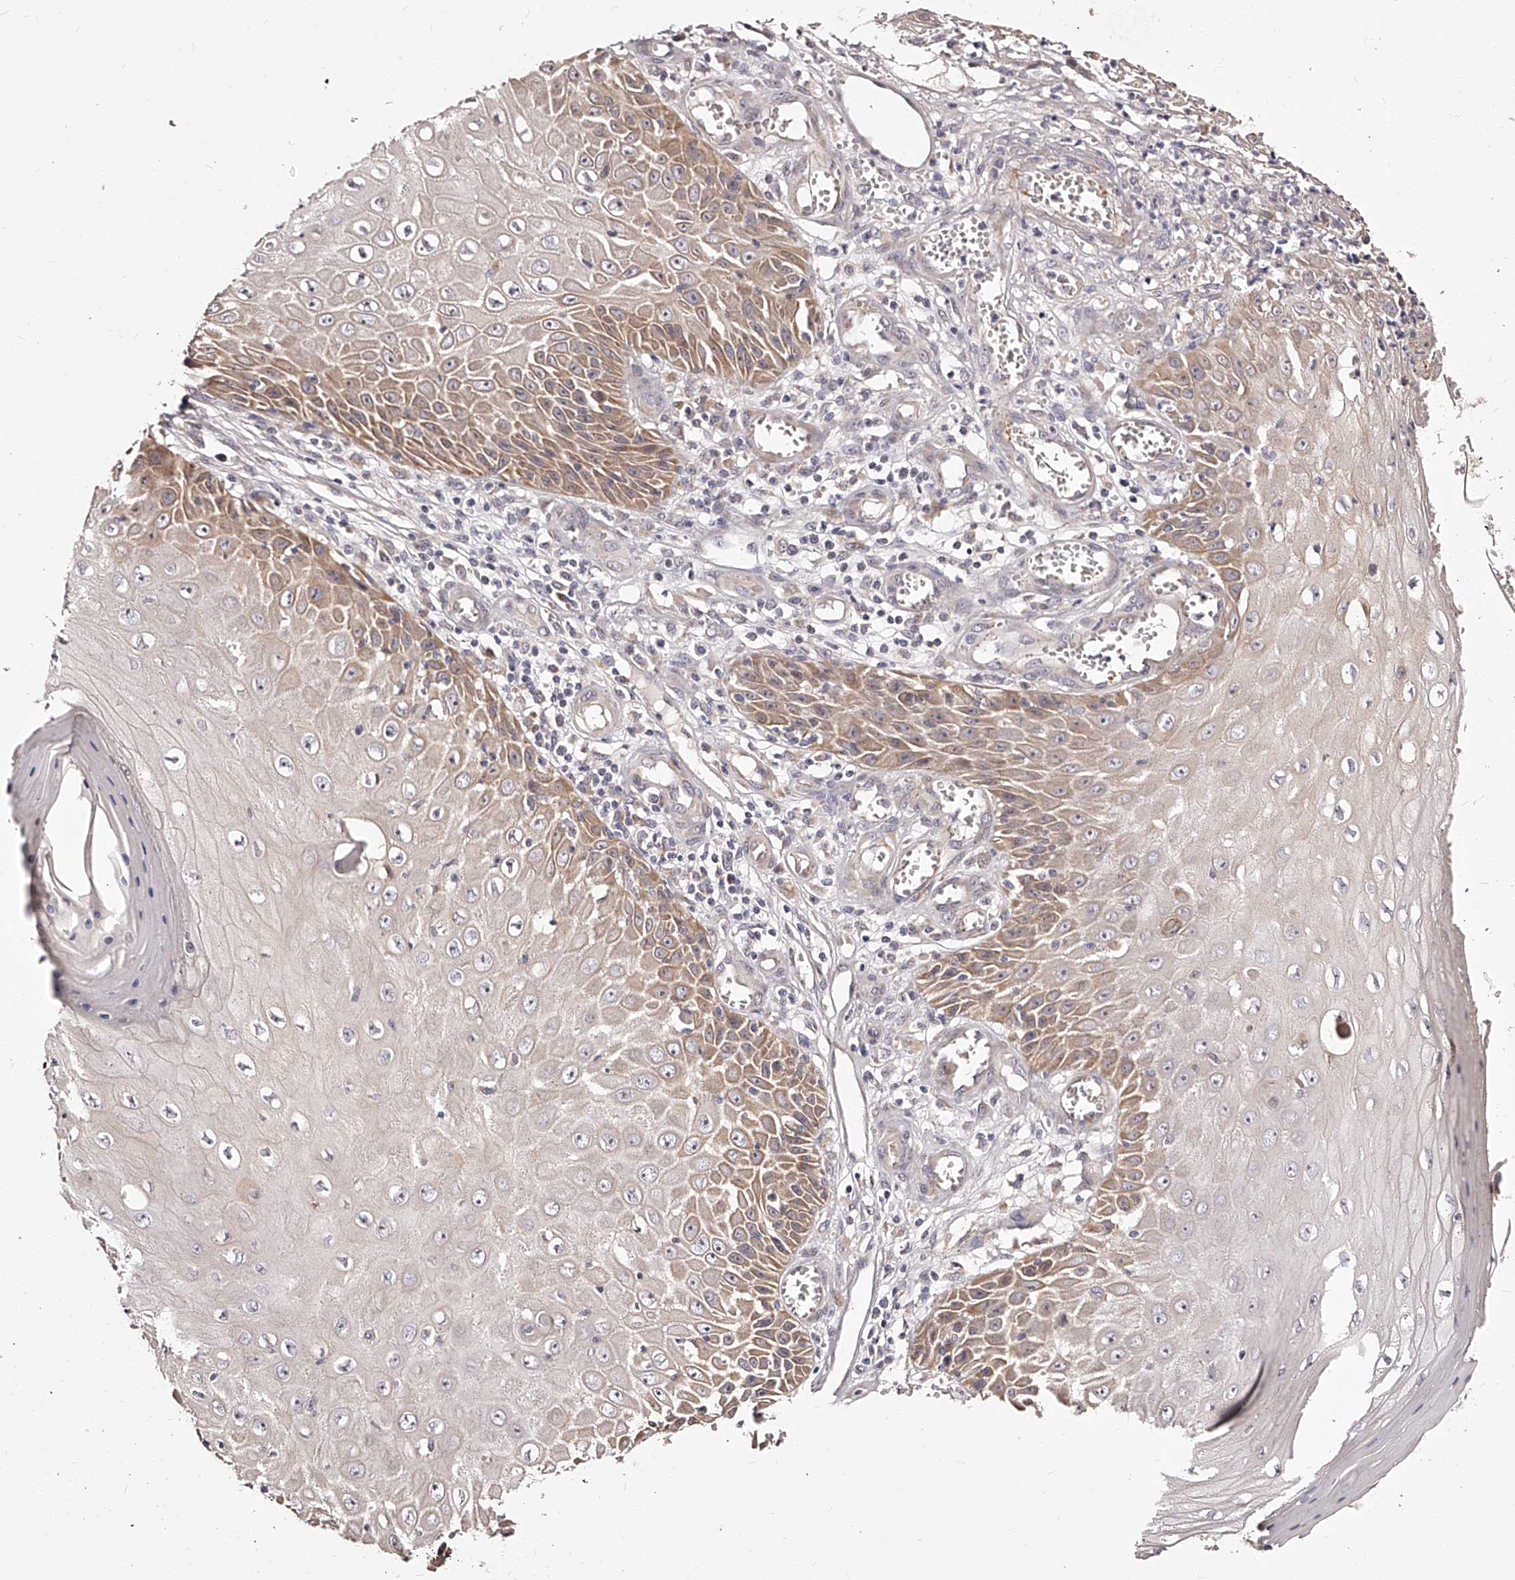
{"staining": {"intensity": "moderate", "quantity": "25%-75%", "location": "cytoplasmic/membranous"}, "tissue": "skin cancer", "cell_type": "Tumor cells", "image_type": "cancer", "snomed": [{"axis": "morphology", "description": "Squamous cell carcinoma, NOS"}, {"axis": "topography", "description": "Skin"}], "caption": "Human skin squamous cell carcinoma stained with a protein marker exhibits moderate staining in tumor cells.", "gene": "ZNF502", "patient": {"sex": "female", "age": 73}}